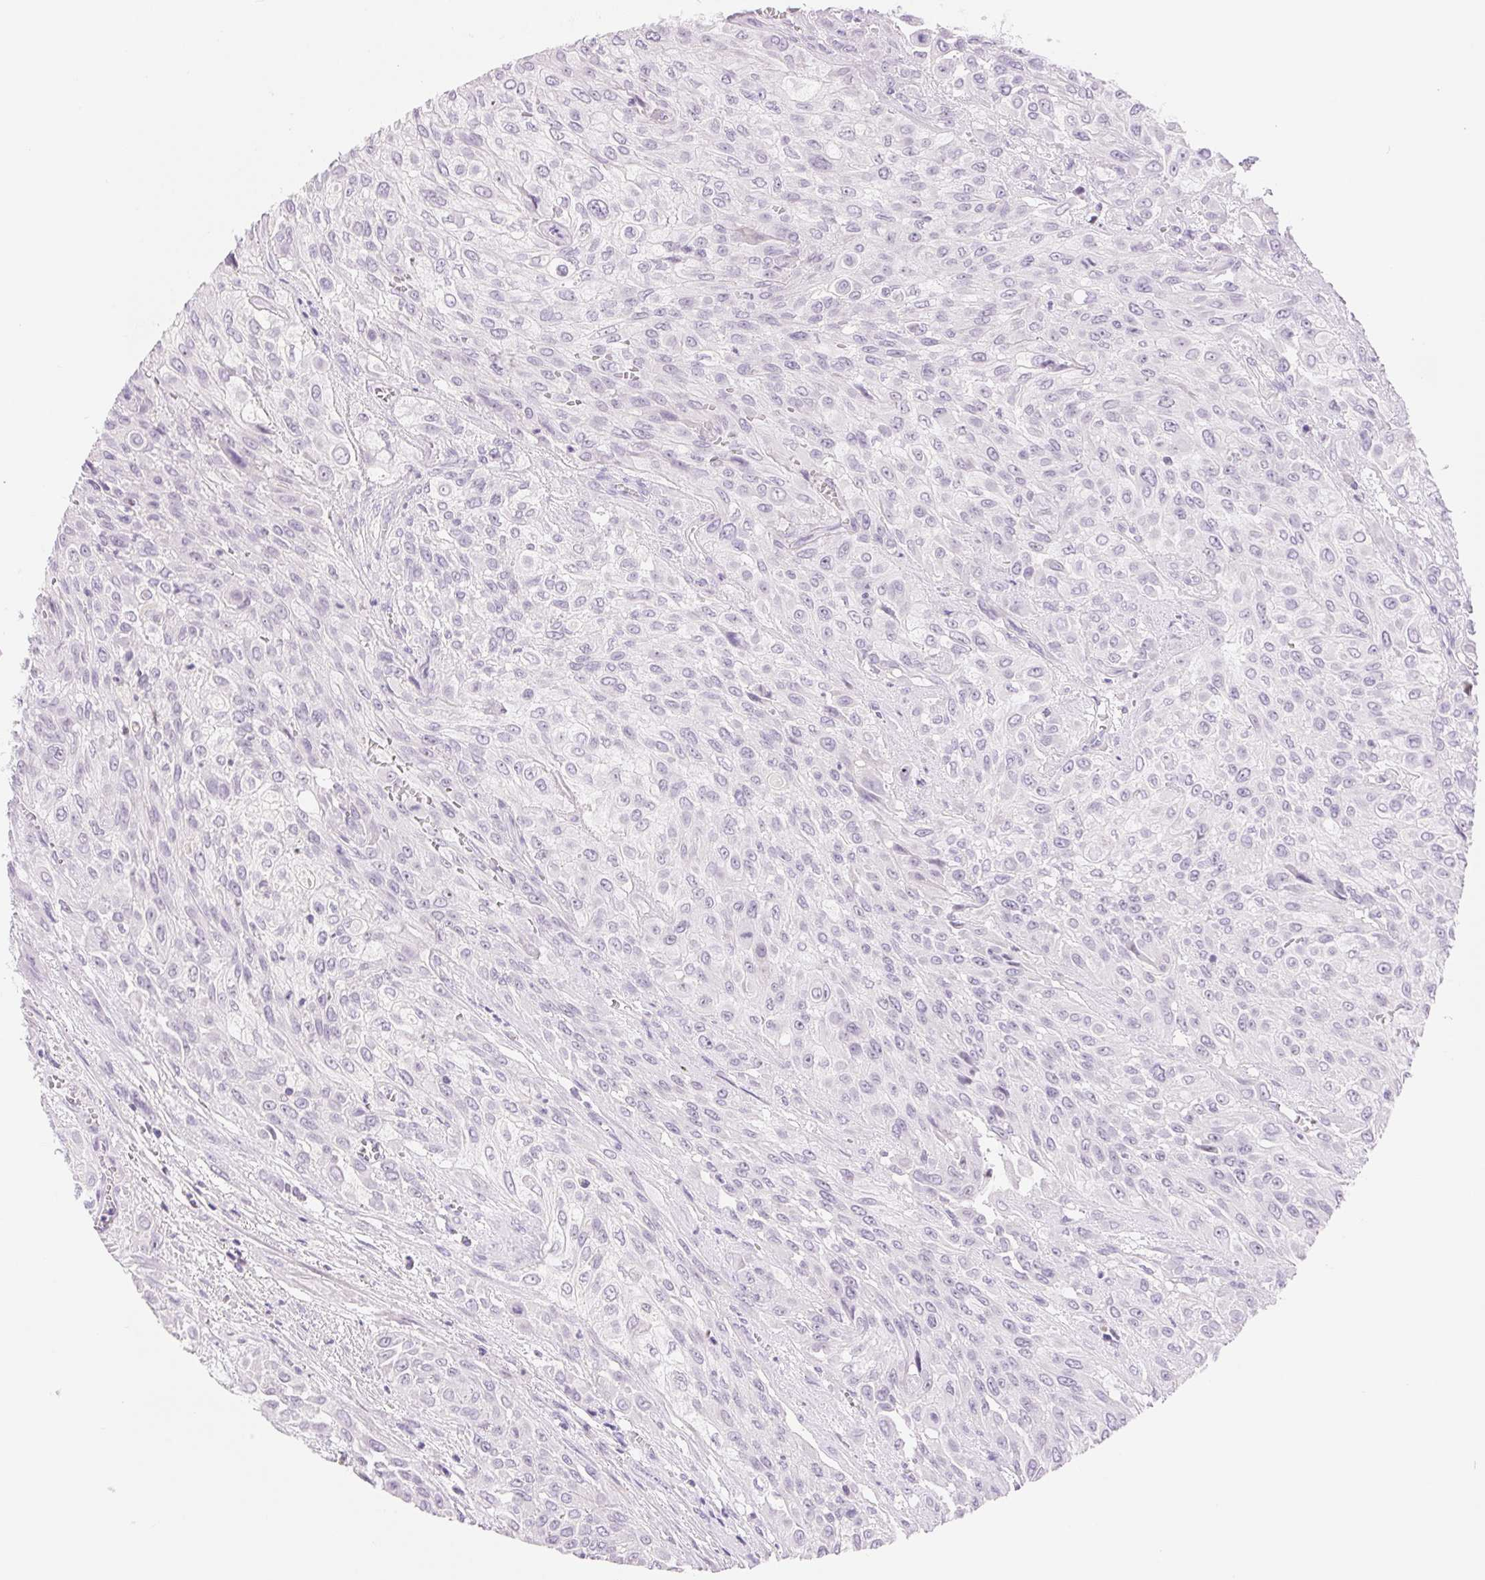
{"staining": {"intensity": "negative", "quantity": "none", "location": "none"}, "tissue": "urothelial cancer", "cell_type": "Tumor cells", "image_type": "cancer", "snomed": [{"axis": "morphology", "description": "Urothelial carcinoma, High grade"}, {"axis": "topography", "description": "Urinary bladder"}], "caption": "This is an immunohistochemistry image of human urothelial cancer. There is no expression in tumor cells.", "gene": "ASGR2", "patient": {"sex": "male", "age": 57}}